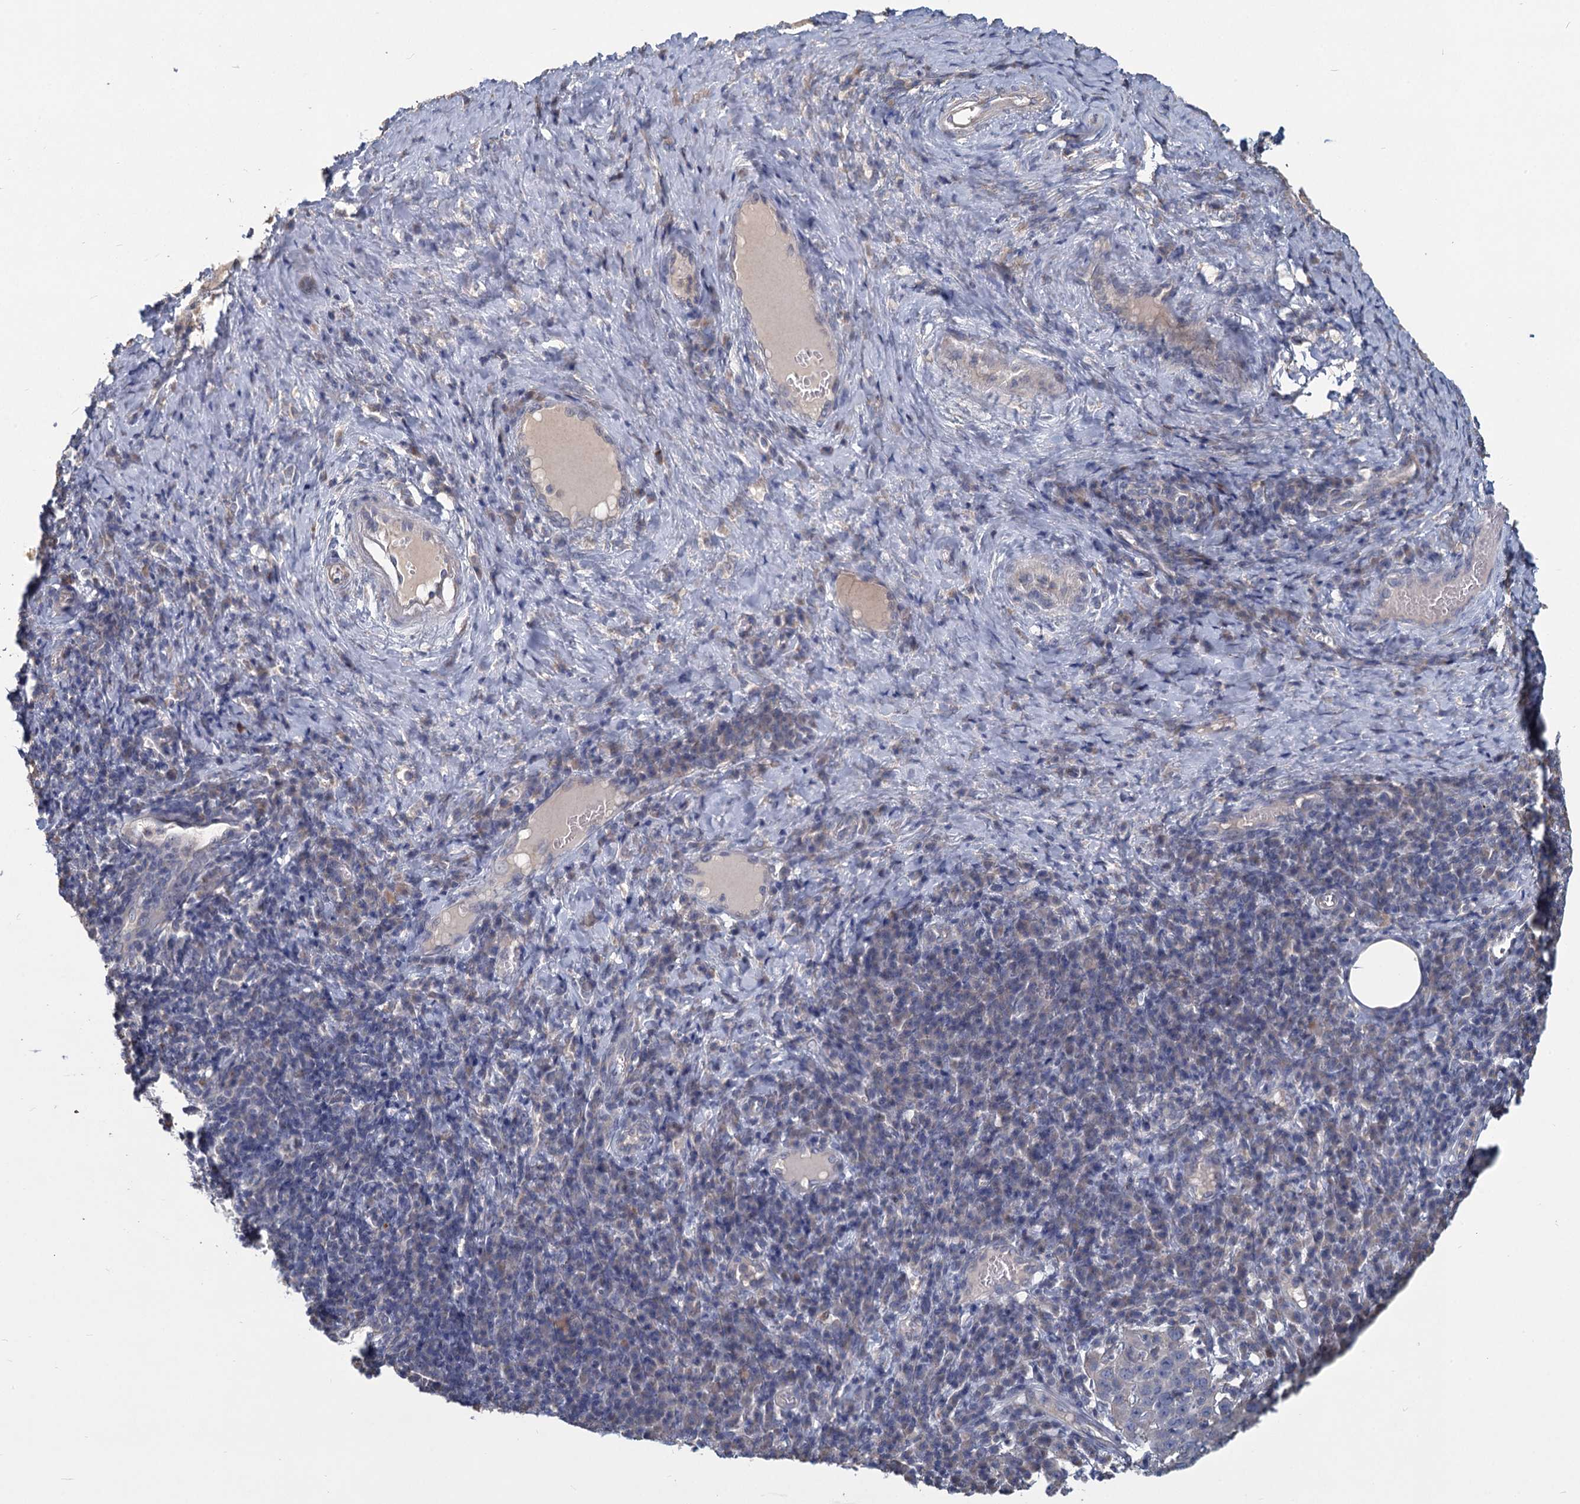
{"staining": {"intensity": "negative", "quantity": "none", "location": "none"}, "tissue": "cervical cancer", "cell_type": "Tumor cells", "image_type": "cancer", "snomed": [{"axis": "morphology", "description": "Squamous cell carcinoma, NOS"}, {"axis": "topography", "description": "Cervix"}], "caption": "A photomicrograph of human cervical cancer is negative for staining in tumor cells.", "gene": "HES2", "patient": {"sex": "female", "age": 46}}